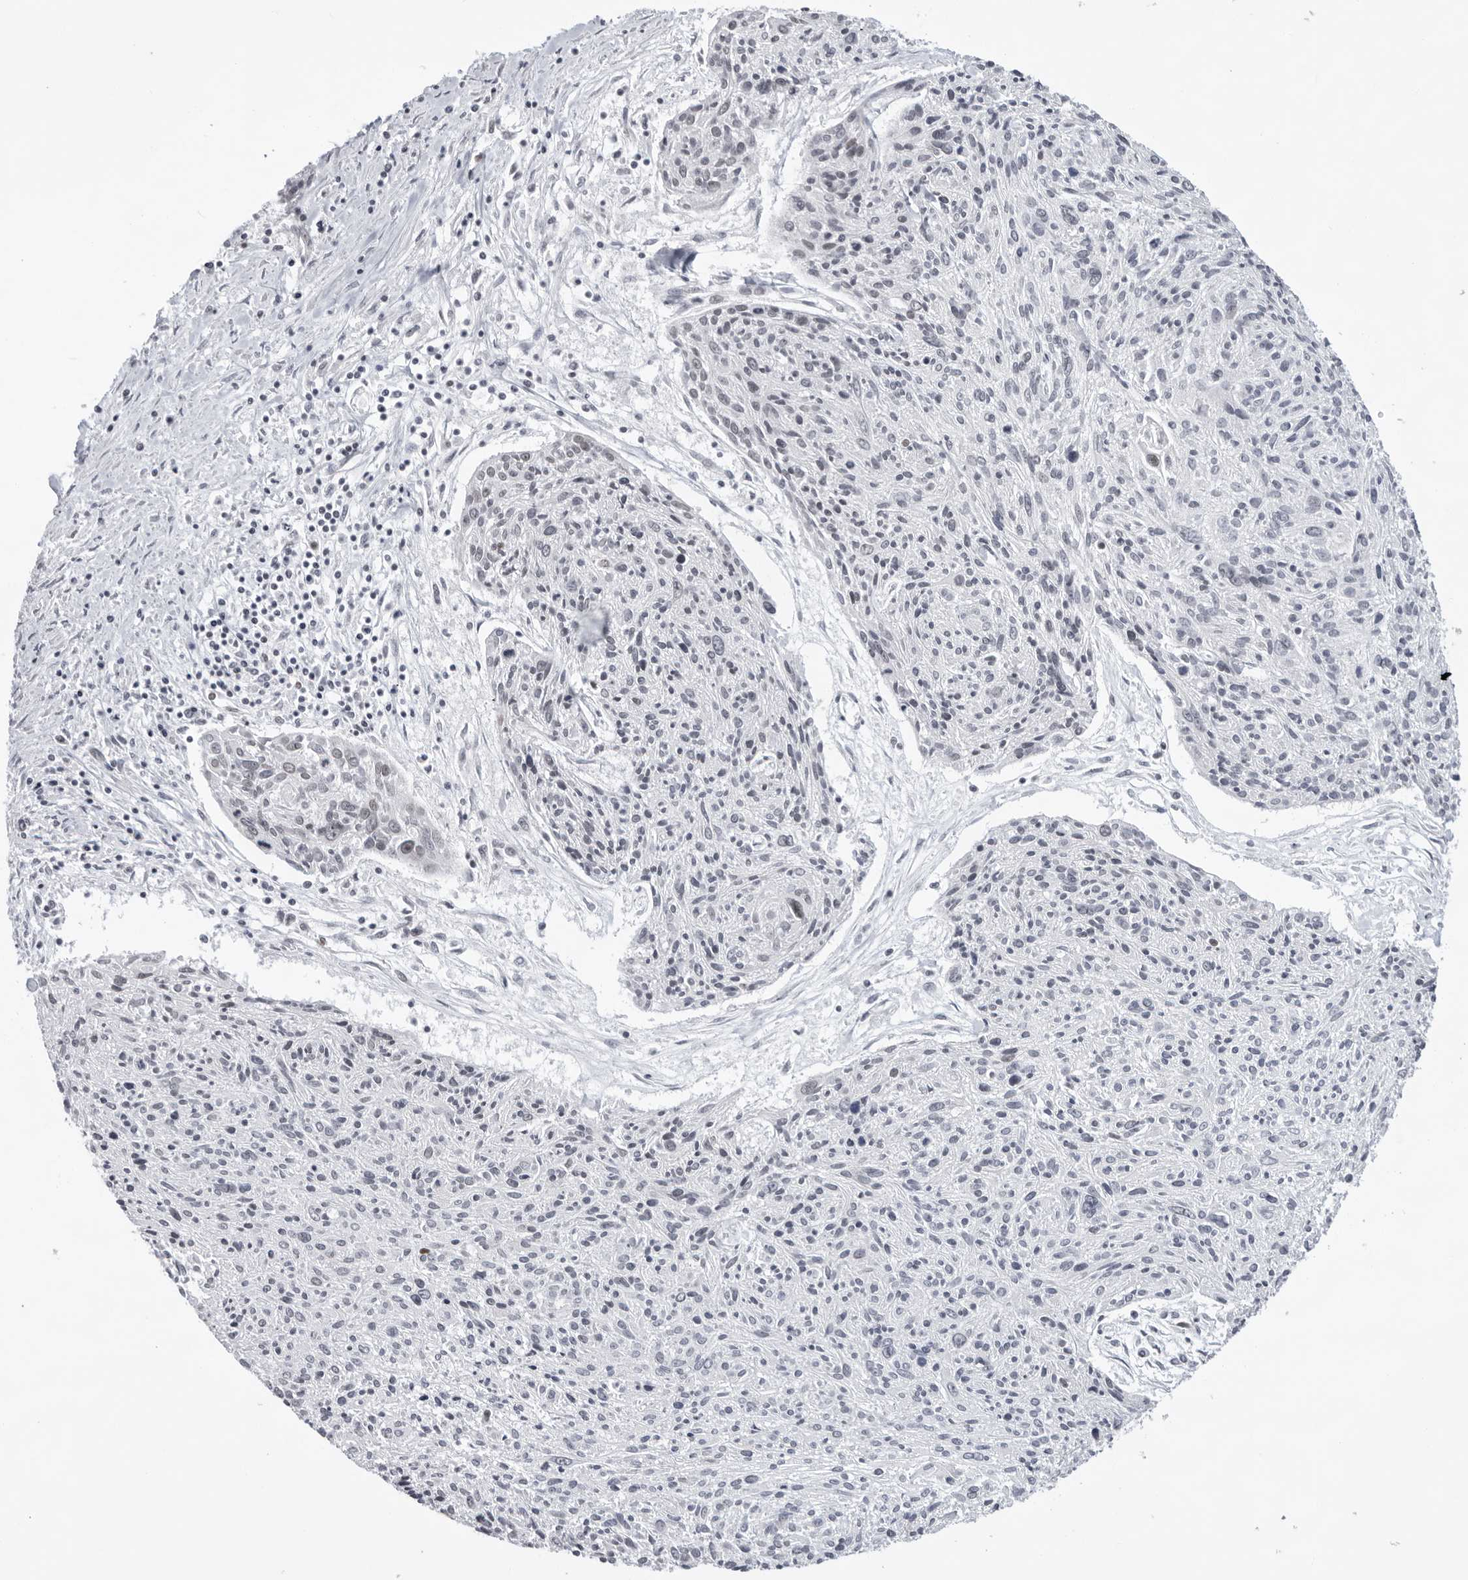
{"staining": {"intensity": "negative", "quantity": "none", "location": "none"}, "tissue": "cervical cancer", "cell_type": "Tumor cells", "image_type": "cancer", "snomed": [{"axis": "morphology", "description": "Squamous cell carcinoma, NOS"}, {"axis": "topography", "description": "Cervix"}], "caption": "The image demonstrates no significant staining in tumor cells of squamous cell carcinoma (cervical).", "gene": "USP1", "patient": {"sex": "female", "age": 51}}